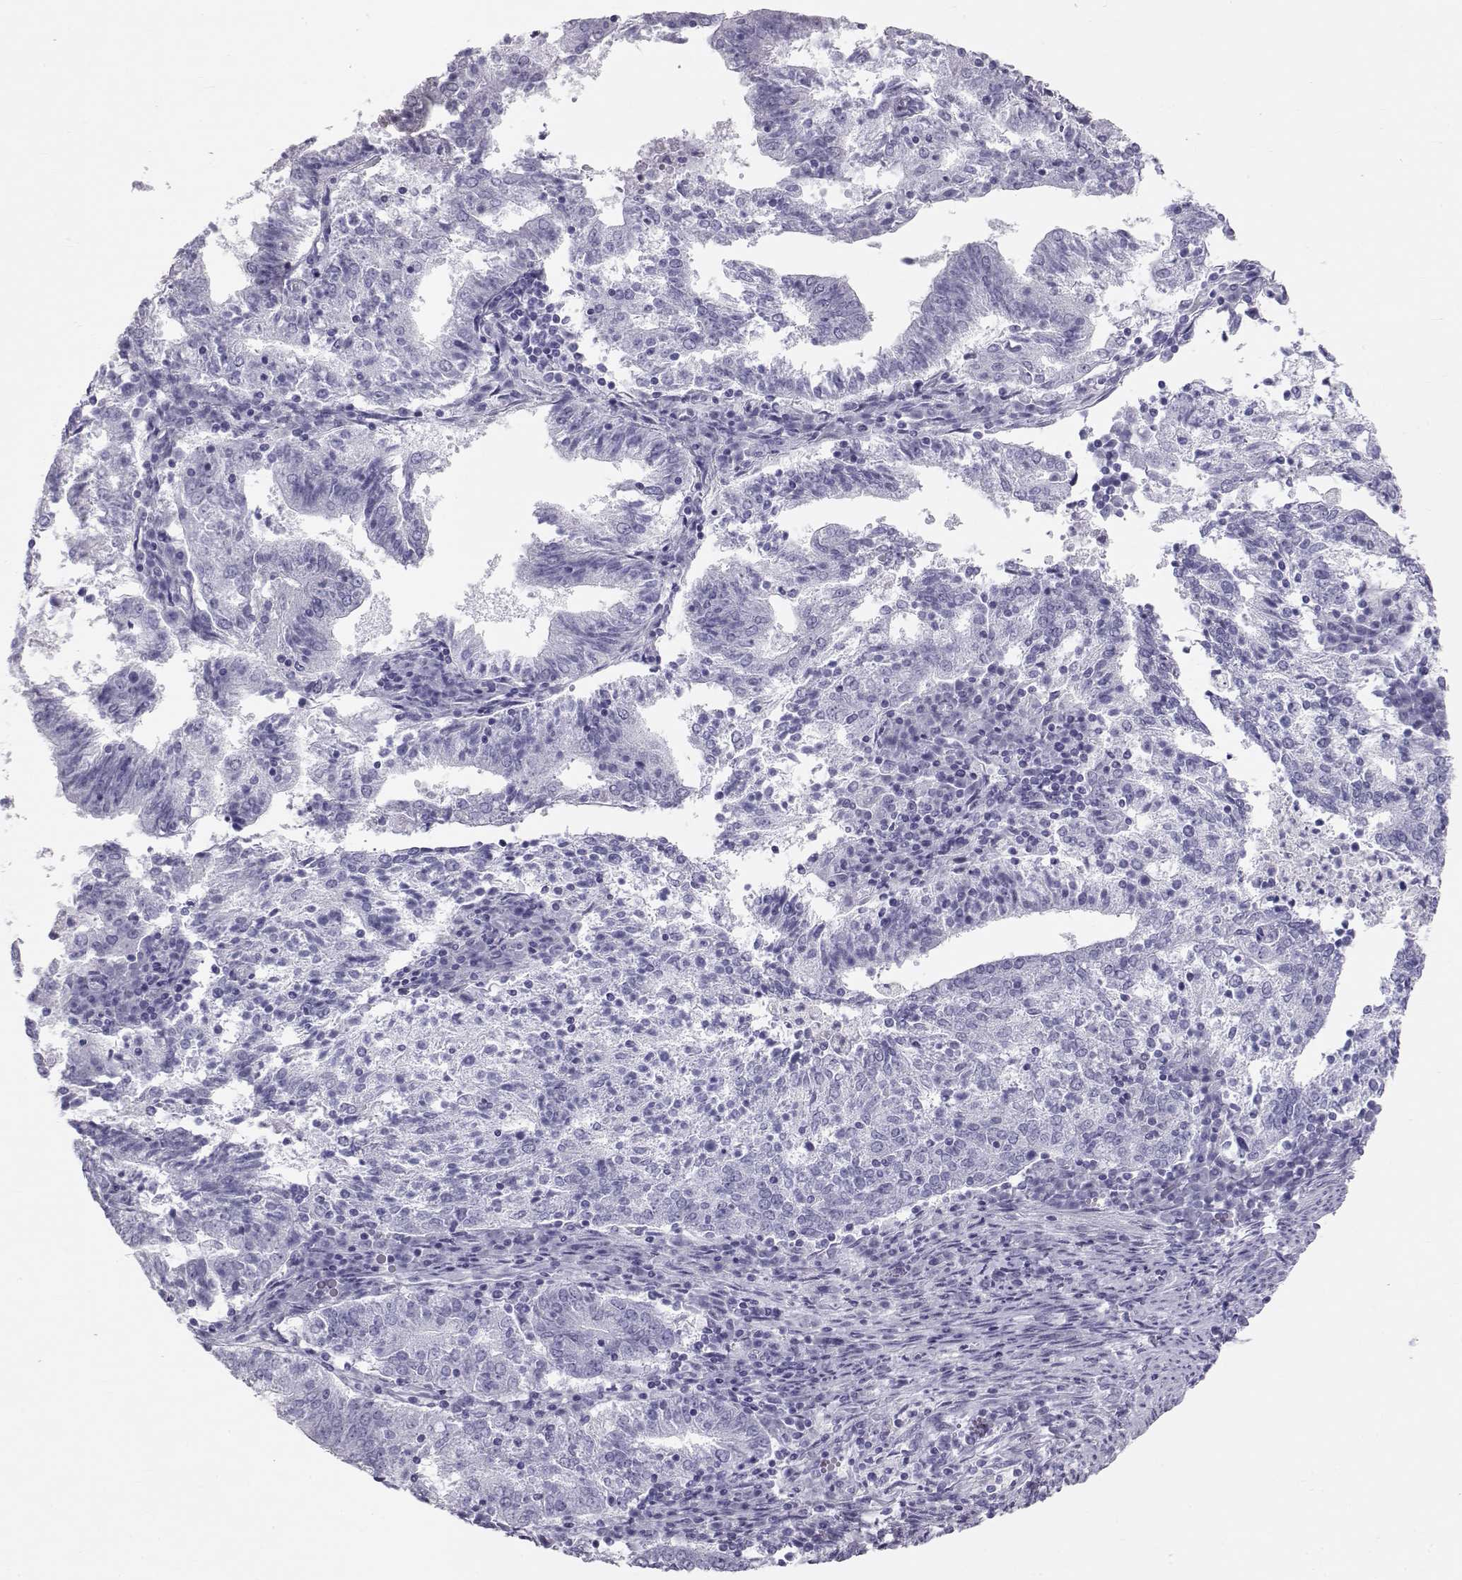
{"staining": {"intensity": "negative", "quantity": "none", "location": "none"}, "tissue": "endometrial cancer", "cell_type": "Tumor cells", "image_type": "cancer", "snomed": [{"axis": "morphology", "description": "Adenocarcinoma, NOS"}, {"axis": "topography", "description": "Endometrium"}], "caption": "This is an IHC histopathology image of human endometrial adenocarcinoma. There is no expression in tumor cells.", "gene": "RD3", "patient": {"sex": "female", "age": 82}}